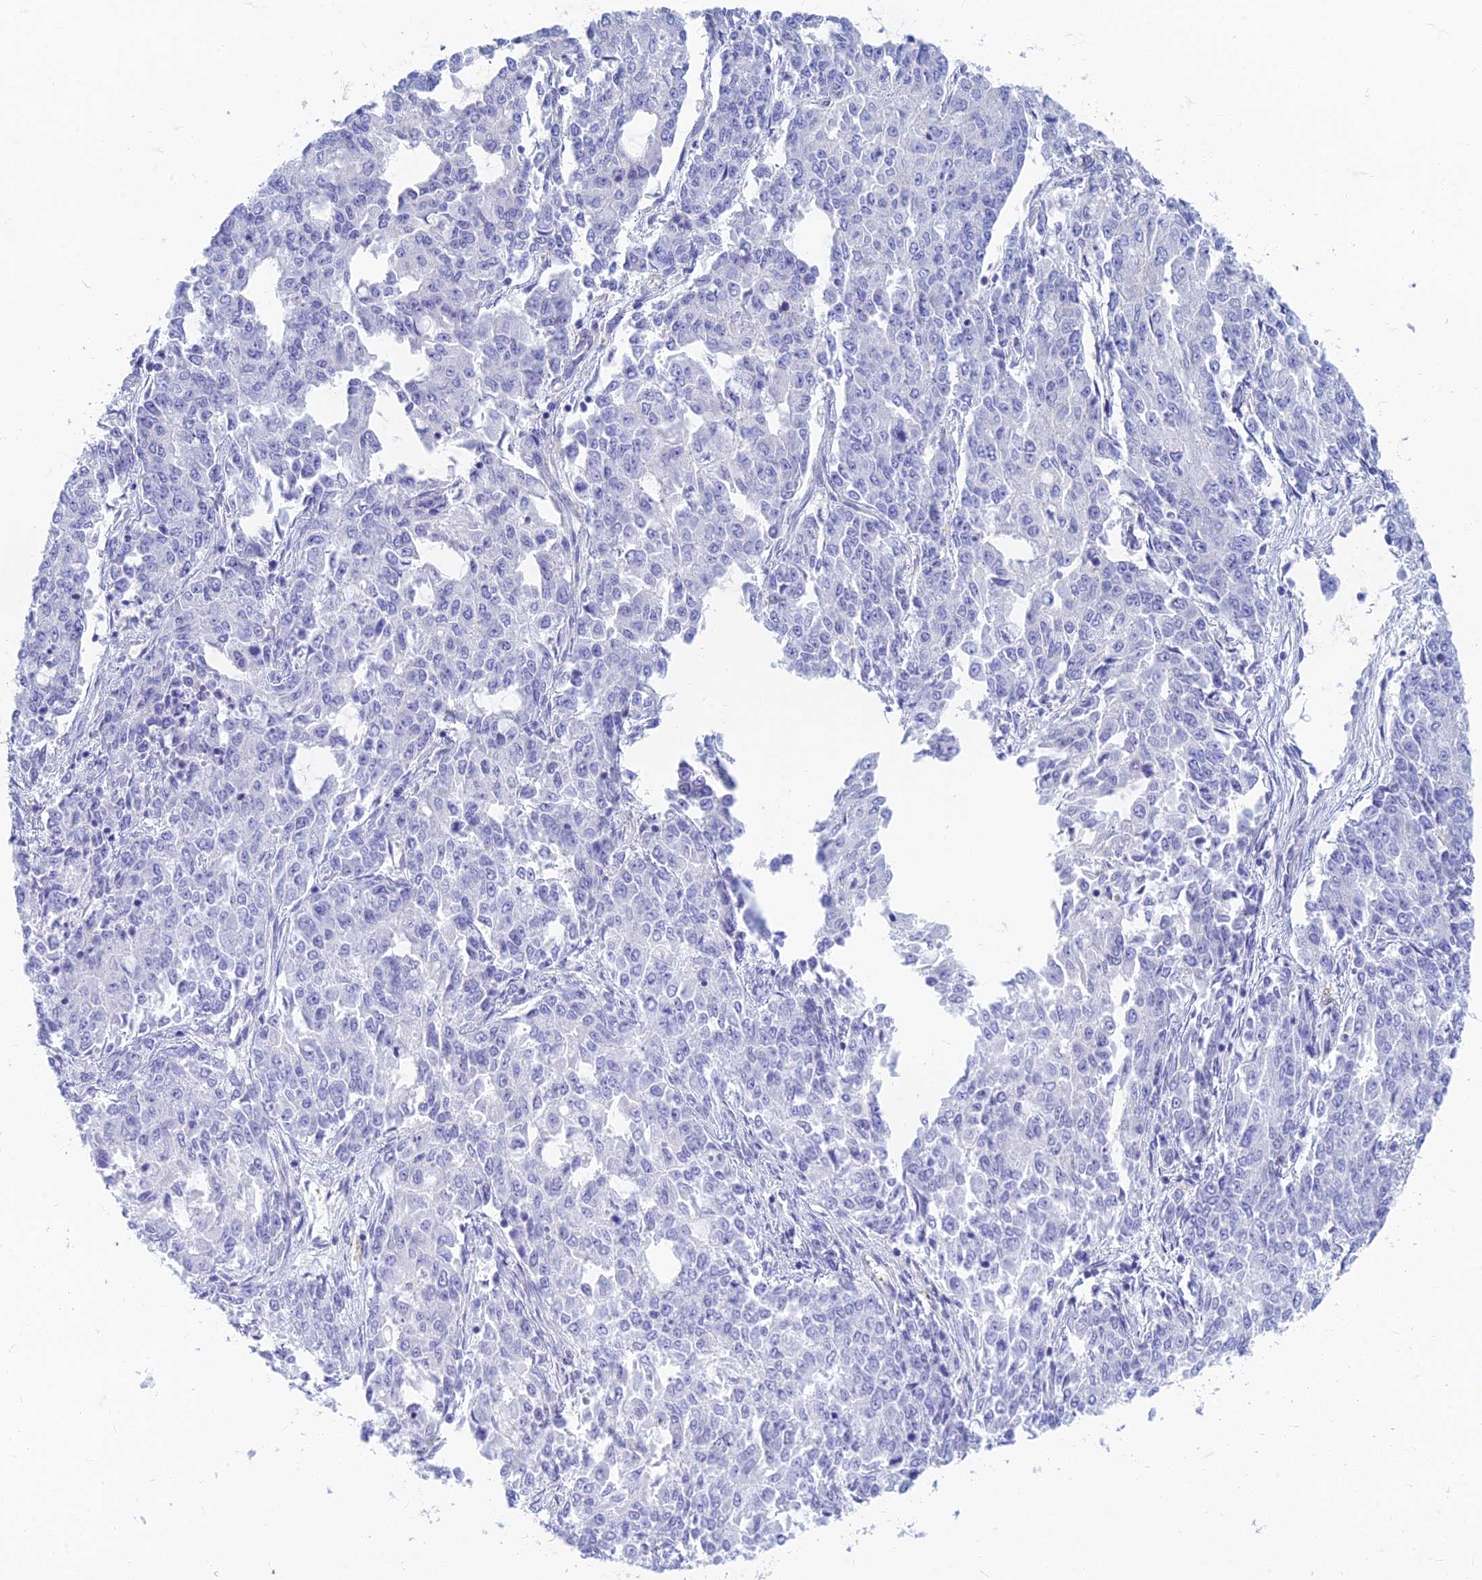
{"staining": {"intensity": "negative", "quantity": "none", "location": "none"}, "tissue": "endometrial cancer", "cell_type": "Tumor cells", "image_type": "cancer", "snomed": [{"axis": "morphology", "description": "Adenocarcinoma, NOS"}, {"axis": "topography", "description": "Endometrium"}], "caption": "Immunohistochemistry (IHC) micrograph of neoplastic tissue: human endometrial adenocarcinoma stained with DAB displays no significant protein staining in tumor cells.", "gene": "STRN4", "patient": {"sex": "female", "age": 50}}